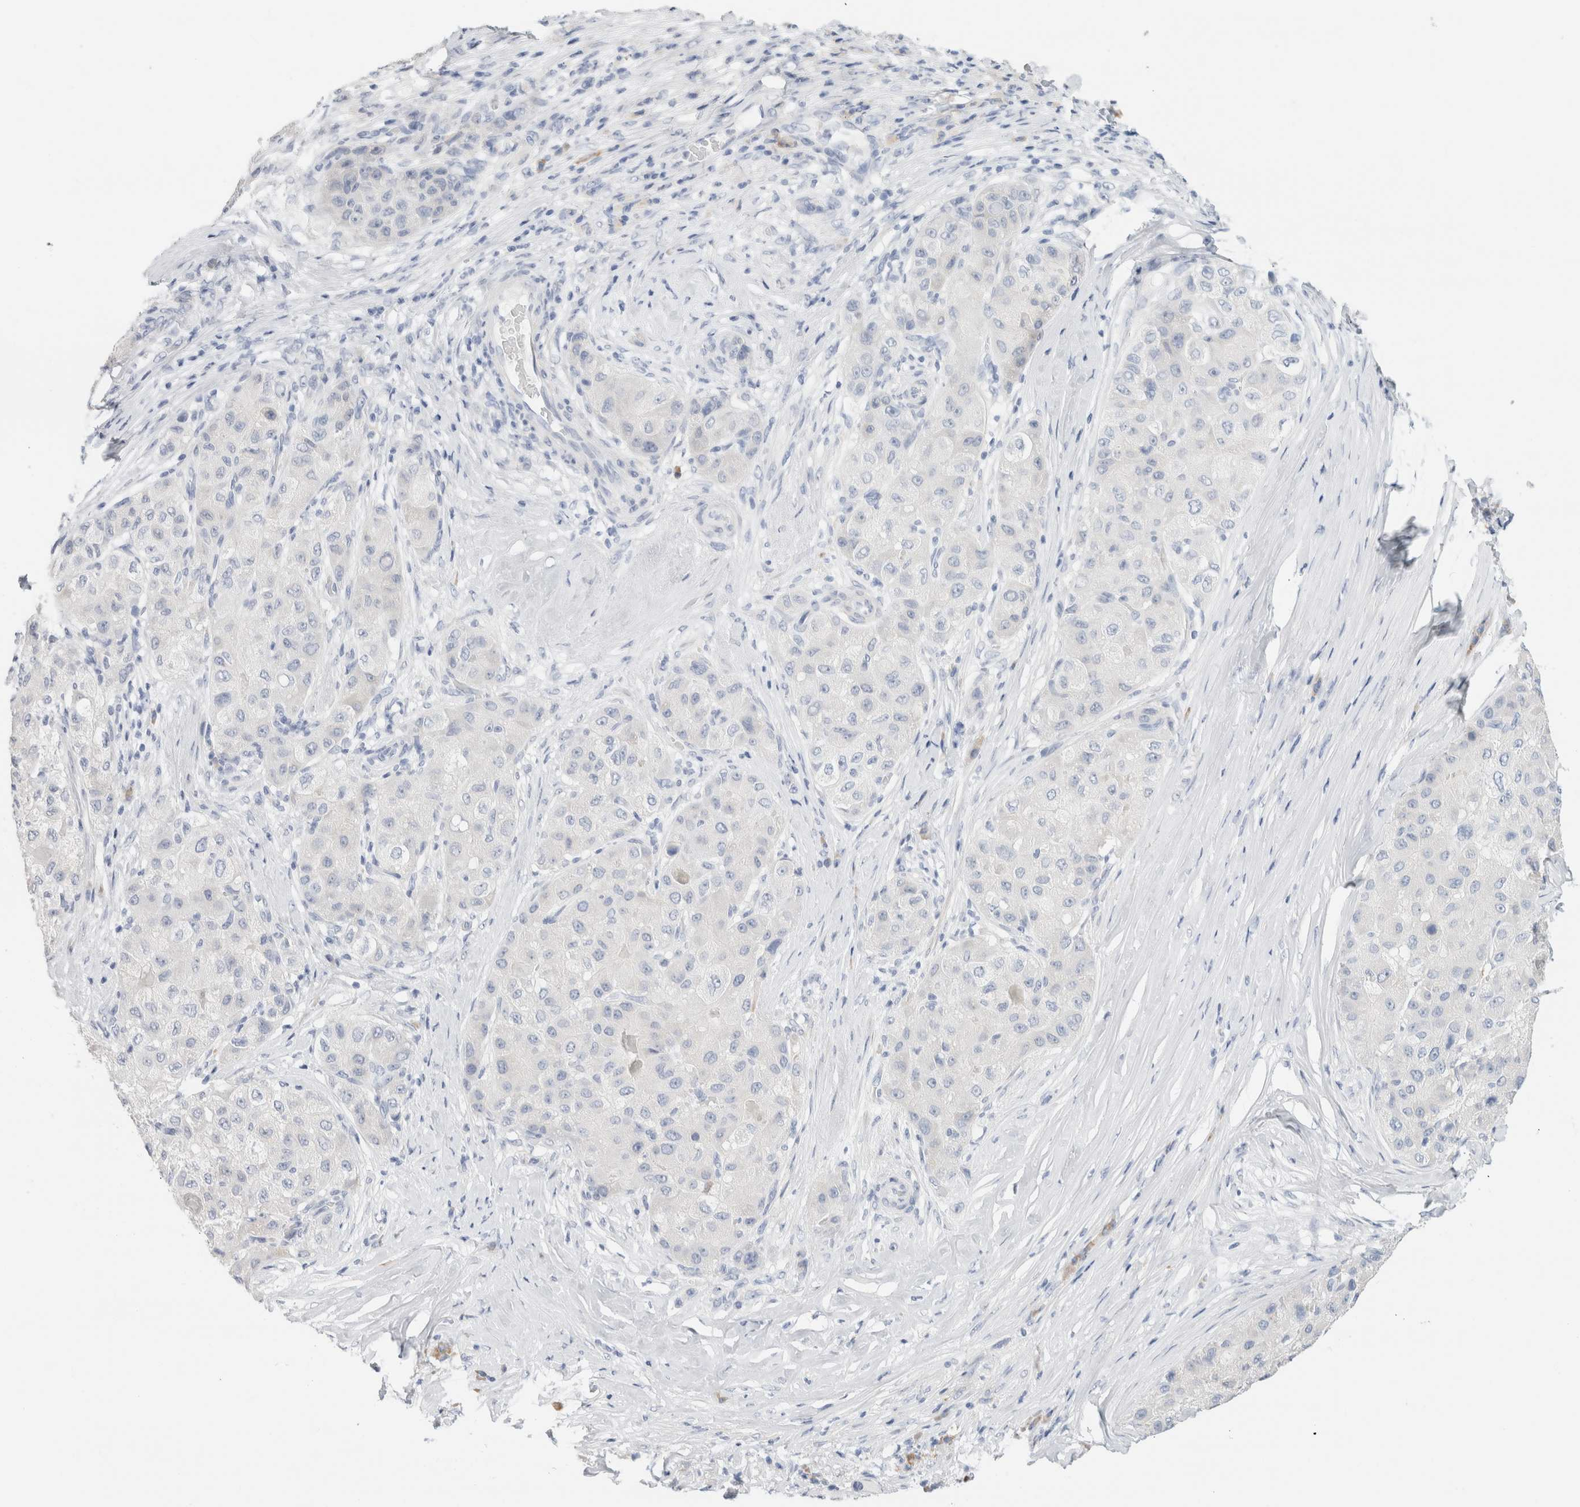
{"staining": {"intensity": "negative", "quantity": "none", "location": "none"}, "tissue": "liver cancer", "cell_type": "Tumor cells", "image_type": "cancer", "snomed": [{"axis": "morphology", "description": "Carcinoma, Hepatocellular, NOS"}, {"axis": "topography", "description": "Liver"}], "caption": "Protein analysis of liver hepatocellular carcinoma shows no significant expression in tumor cells.", "gene": "GADD45G", "patient": {"sex": "male", "age": 80}}